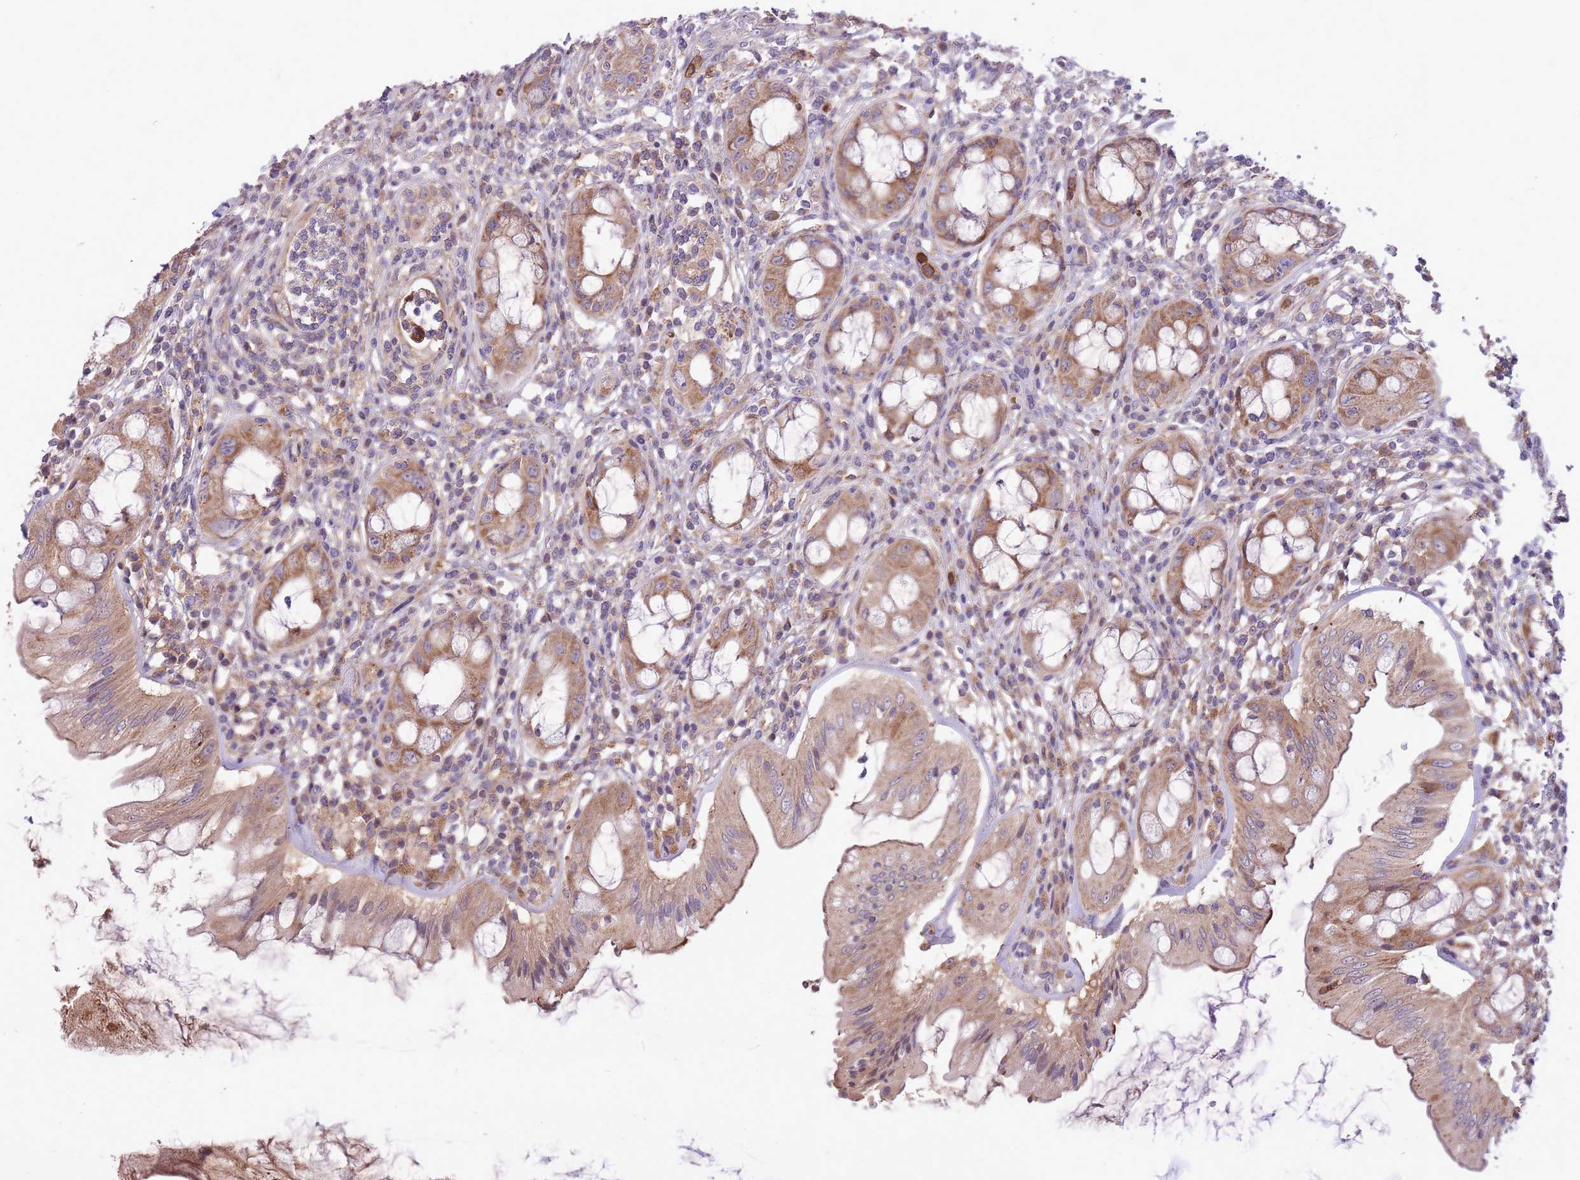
{"staining": {"intensity": "moderate", "quantity": ">75%", "location": "cytoplasmic/membranous"}, "tissue": "rectum", "cell_type": "Glandular cells", "image_type": "normal", "snomed": [{"axis": "morphology", "description": "Normal tissue, NOS"}, {"axis": "topography", "description": "Rectum"}], "caption": "Immunohistochemistry staining of benign rectum, which reveals medium levels of moderate cytoplasmic/membranous staining in about >75% of glandular cells indicating moderate cytoplasmic/membranous protein staining. The staining was performed using DAB (brown) for protein detection and nuclei were counterstained in hematoxylin (blue).", "gene": "IGF2BP2", "patient": {"sex": "female", "age": 57}}